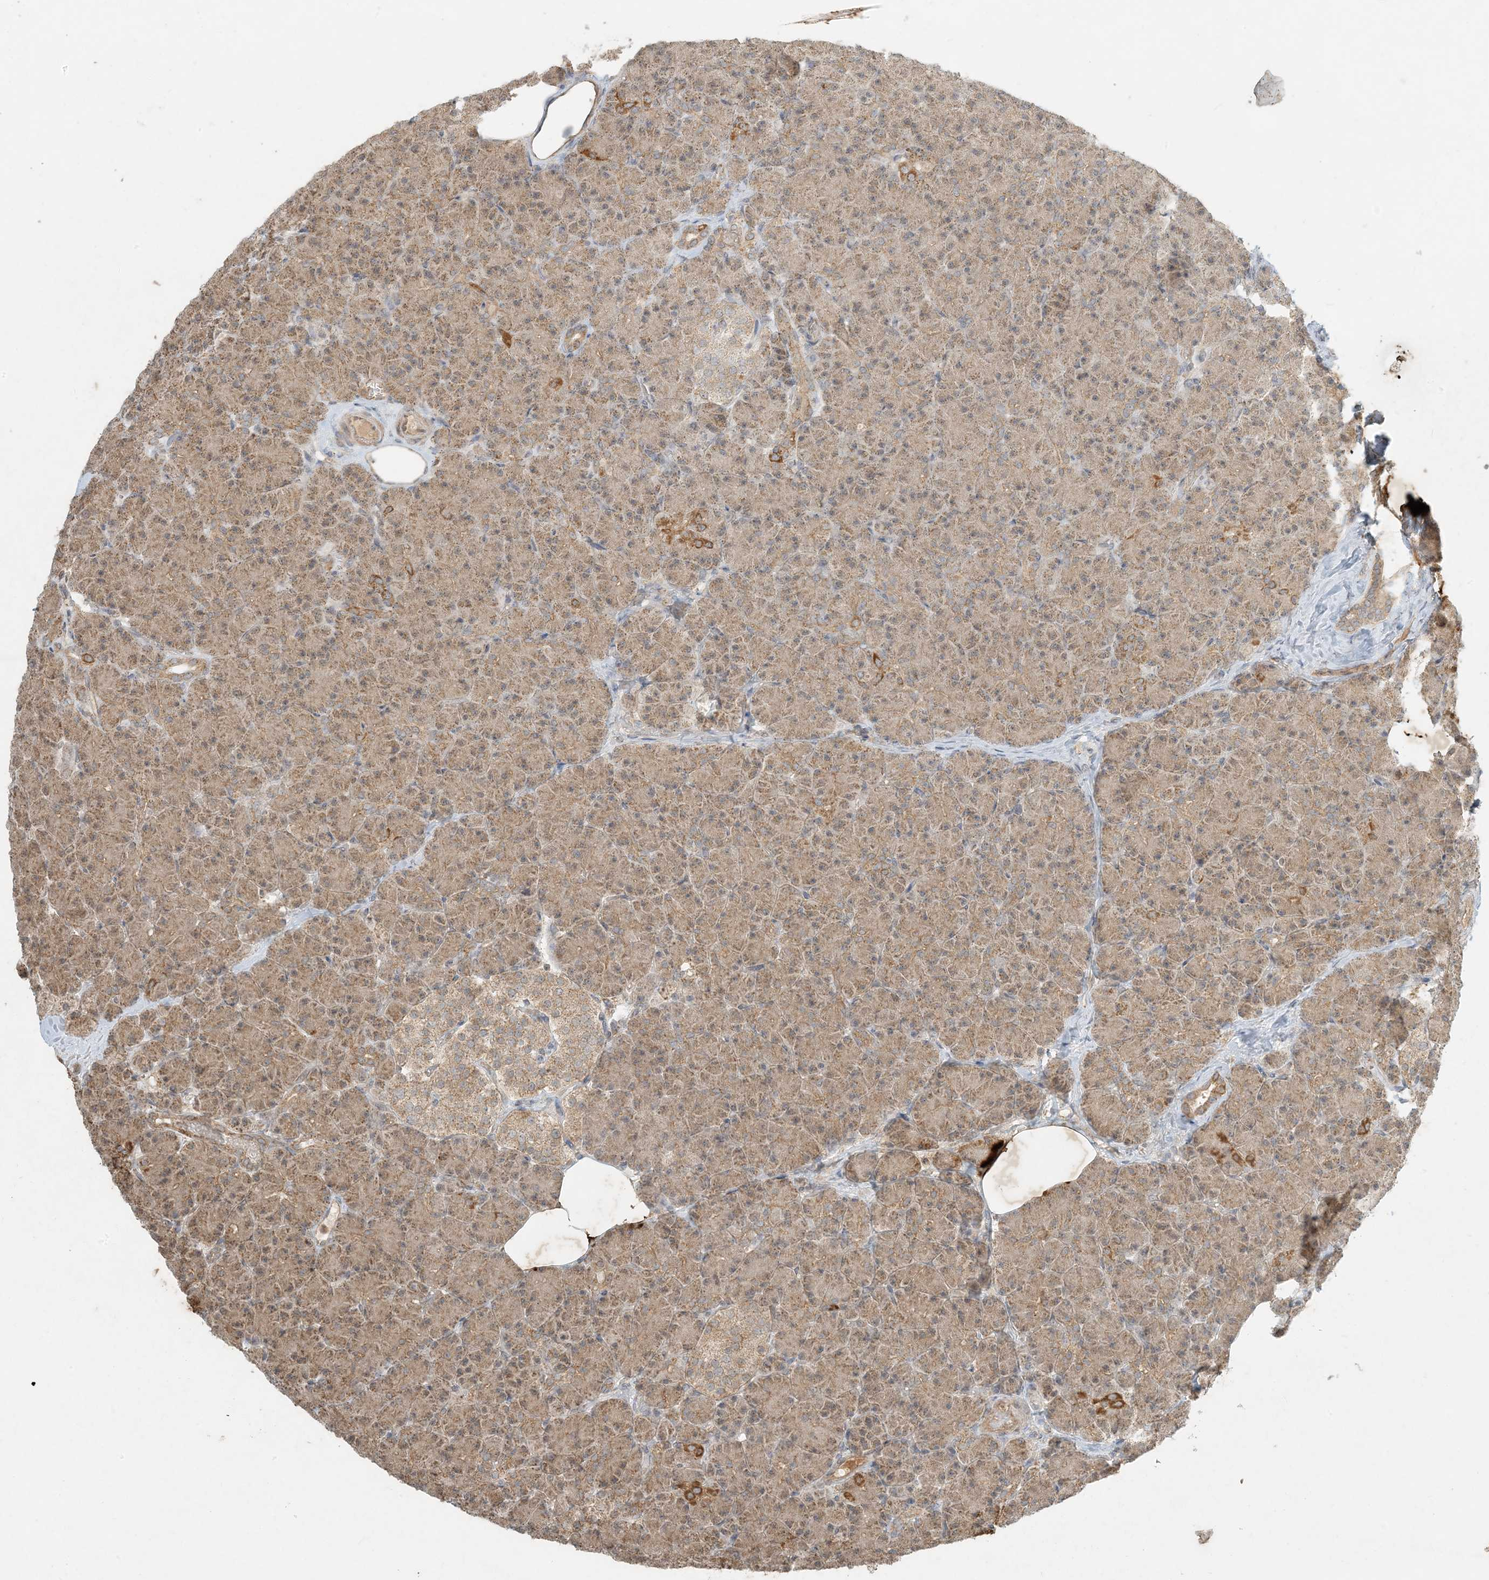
{"staining": {"intensity": "moderate", "quantity": ">75%", "location": "cytoplasmic/membranous"}, "tissue": "pancreas", "cell_type": "Exocrine glandular cells", "image_type": "normal", "snomed": [{"axis": "morphology", "description": "Normal tissue, NOS"}, {"axis": "topography", "description": "Pancreas"}], "caption": "Exocrine glandular cells show medium levels of moderate cytoplasmic/membranous staining in approximately >75% of cells in normal pancreas.", "gene": "MCOLN1", "patient": {"sex": "female", "age": 43}}